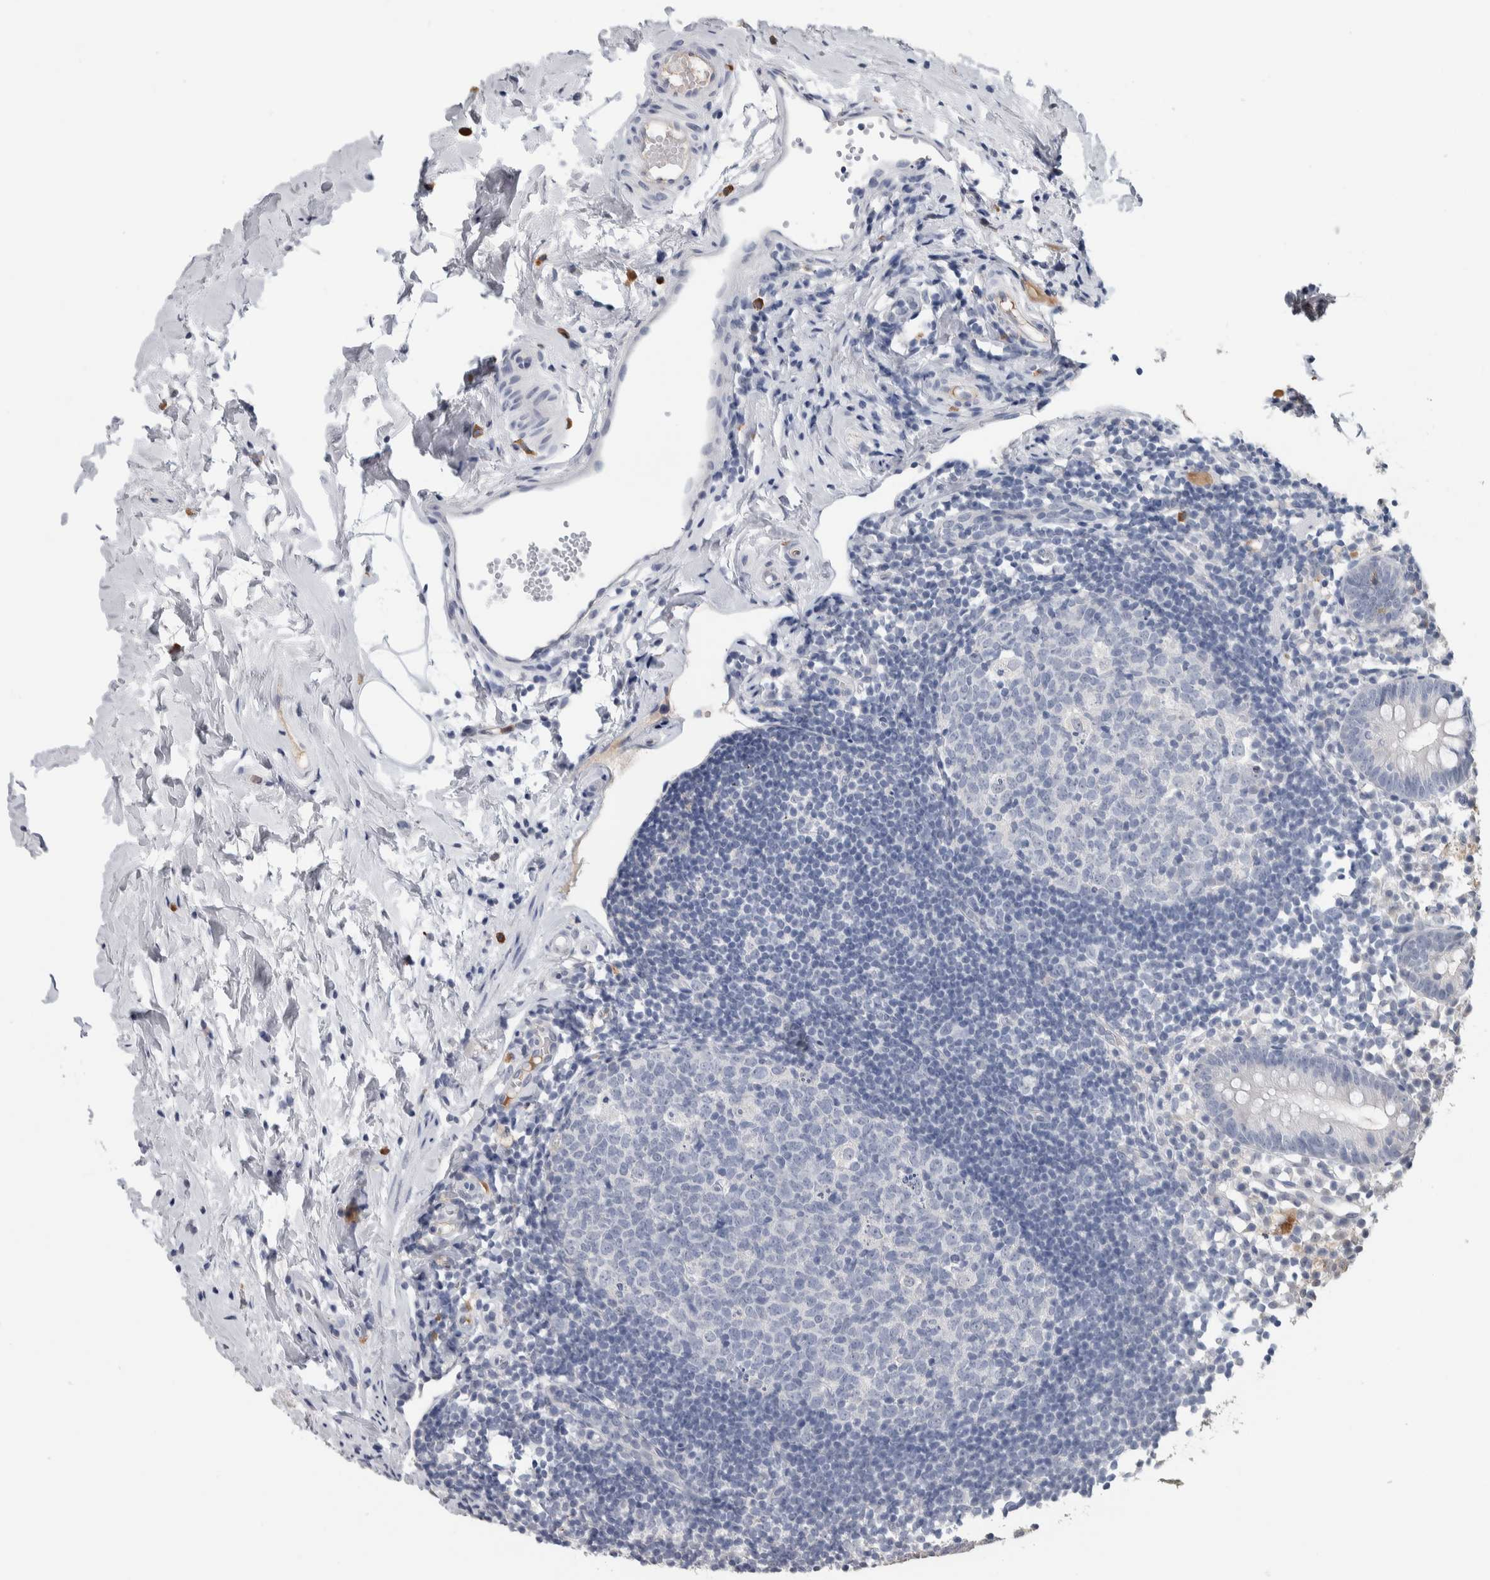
{"staining": {"intensity": "negative", "quantity": "none", "location": "none"}, "tissue": "appendix", "cell_type": "Glandular cells", "image_type": "normal", "snomed": [{"axis": "morphology", "description": "Normal tissue, NOS"}, {"axis": "topography", "description": "Appendix"}], "caption": "An immunohistochemistry (IHC) photomicrograph of unremarkable appendix is shown. There is no staining in glandular cells of appendix. (Brightfield microscopy of DAB immunohistochemistry at high magnification).", "gene": "TMEM102", "patient": {"sex": "female", "age": 20}}